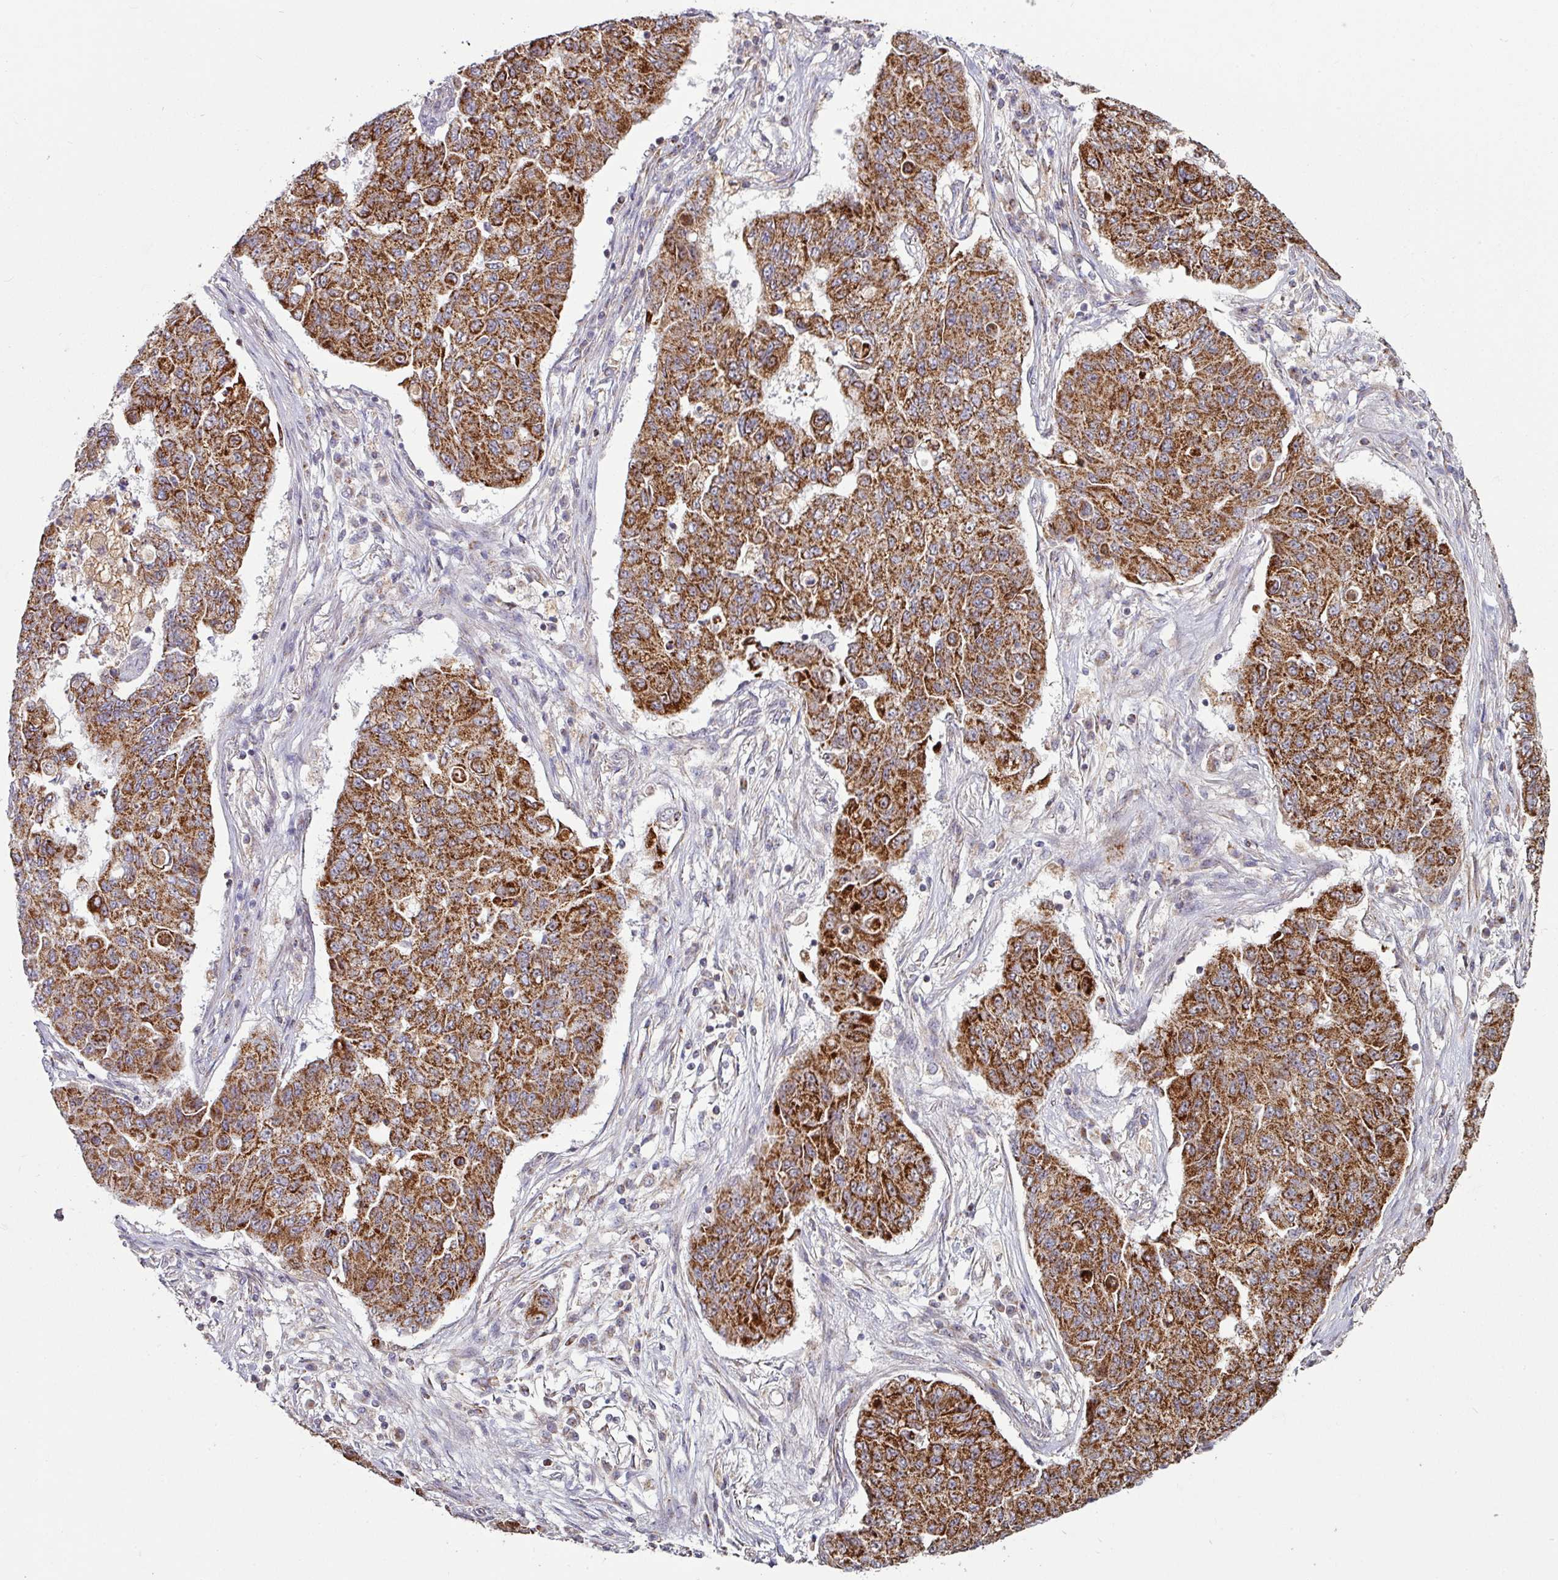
{"staining": {"intensity": "strong", "quantity": ">75%", "location": "cytoplasmic/membranous"}, "tissue": "lung cancer", "cell_type": "Tumor cells", "image_type": "cancer", "snomed": [{"axis": "morphology", "description": "Squamous cell carcinoma, NOS"}, {"axis": "topography", "description": "Lung"}], "caption": "Tumor cells reveal high levels of strong cytoplasmic/membranous staining in about >75% of cells in lung cancer (squamous cell carcinoma). The staining is performed using DAB brown chromogen to label protein expression. The nuclei are counter-stained blue using hematoxylin.", "gene": "OR2D3", "patient": {"sex": "male", "age": 74}}